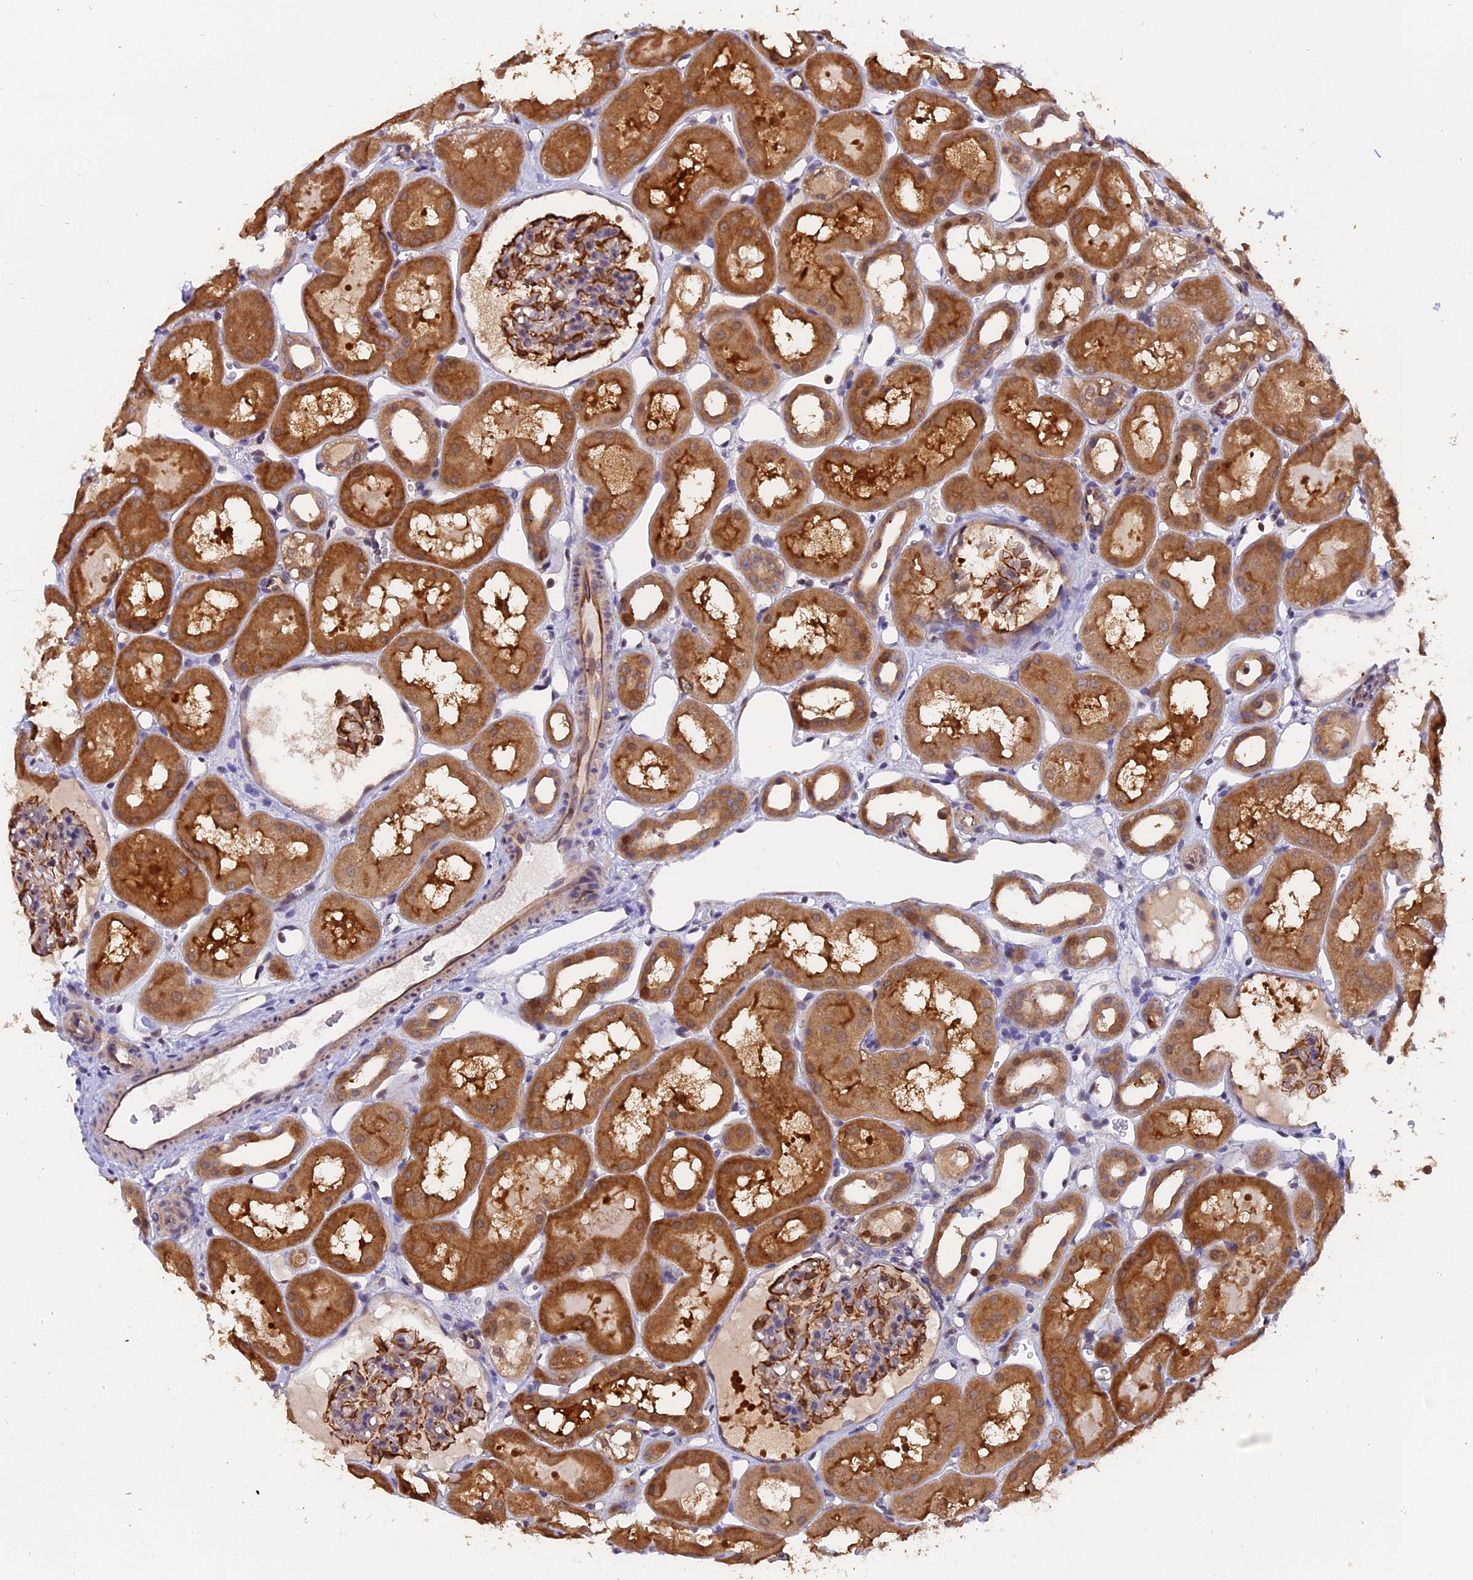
{"staining": {"intensity": "moderate", "quantity": "<25%", "location": "cytoplasmic/membranous"}, "tissue": "kidney", "cell_type": "Cells in glomeruli", "image_type": "normal", "snomed": [{"axis": "morphology", "description": "Normal tissue, NOS"}, {"axis": "topography", "description": "Kidney"}, {"axis": "topography", "description": "Urinary bladder"}], "caption": "Kidney stained with immunohistochemistry (IHC) demonstrates moderate cytoplasmic/membranous expression in about <25% of cells in glomeruli.", "gene": "FAM118B", "patient": {"sex": "male", "age": 16}}